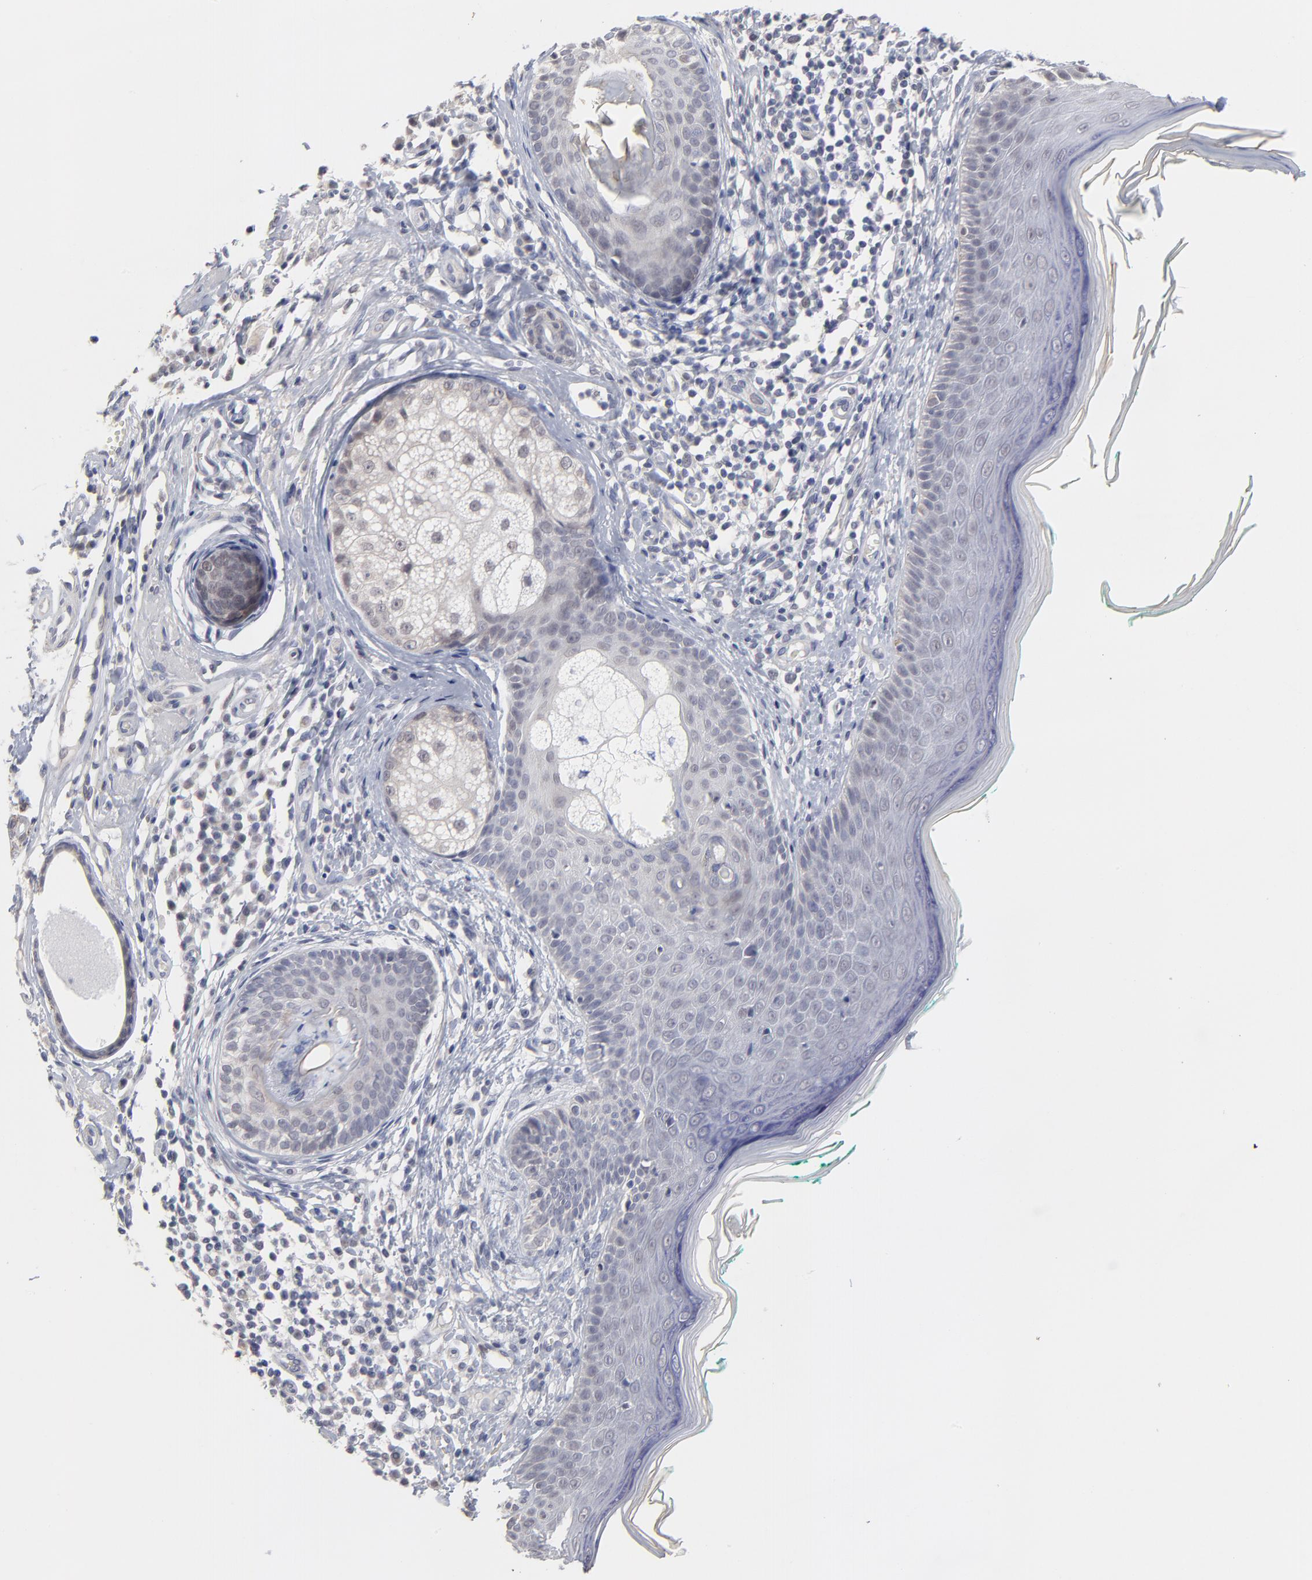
{"staining": {"intensity": "negative", "quantity": "none", "location": "none"}, "tissue": "skin cancer", "cell_type": "Tumor cells", "image_type": "cancer", "snomed": [{"axis": "morphology", "description": "Normal tissue, NOS"}, {"axis": "morphology", "description": "Basal cell carcinoma"}, {"axis": "topography", "description": "Skin"}], "caption": "IHC of human skin cancer shows no expression in tumor cells.", "gene": "MAGEA10", "patient": {"sex": "male", "age": 76}}